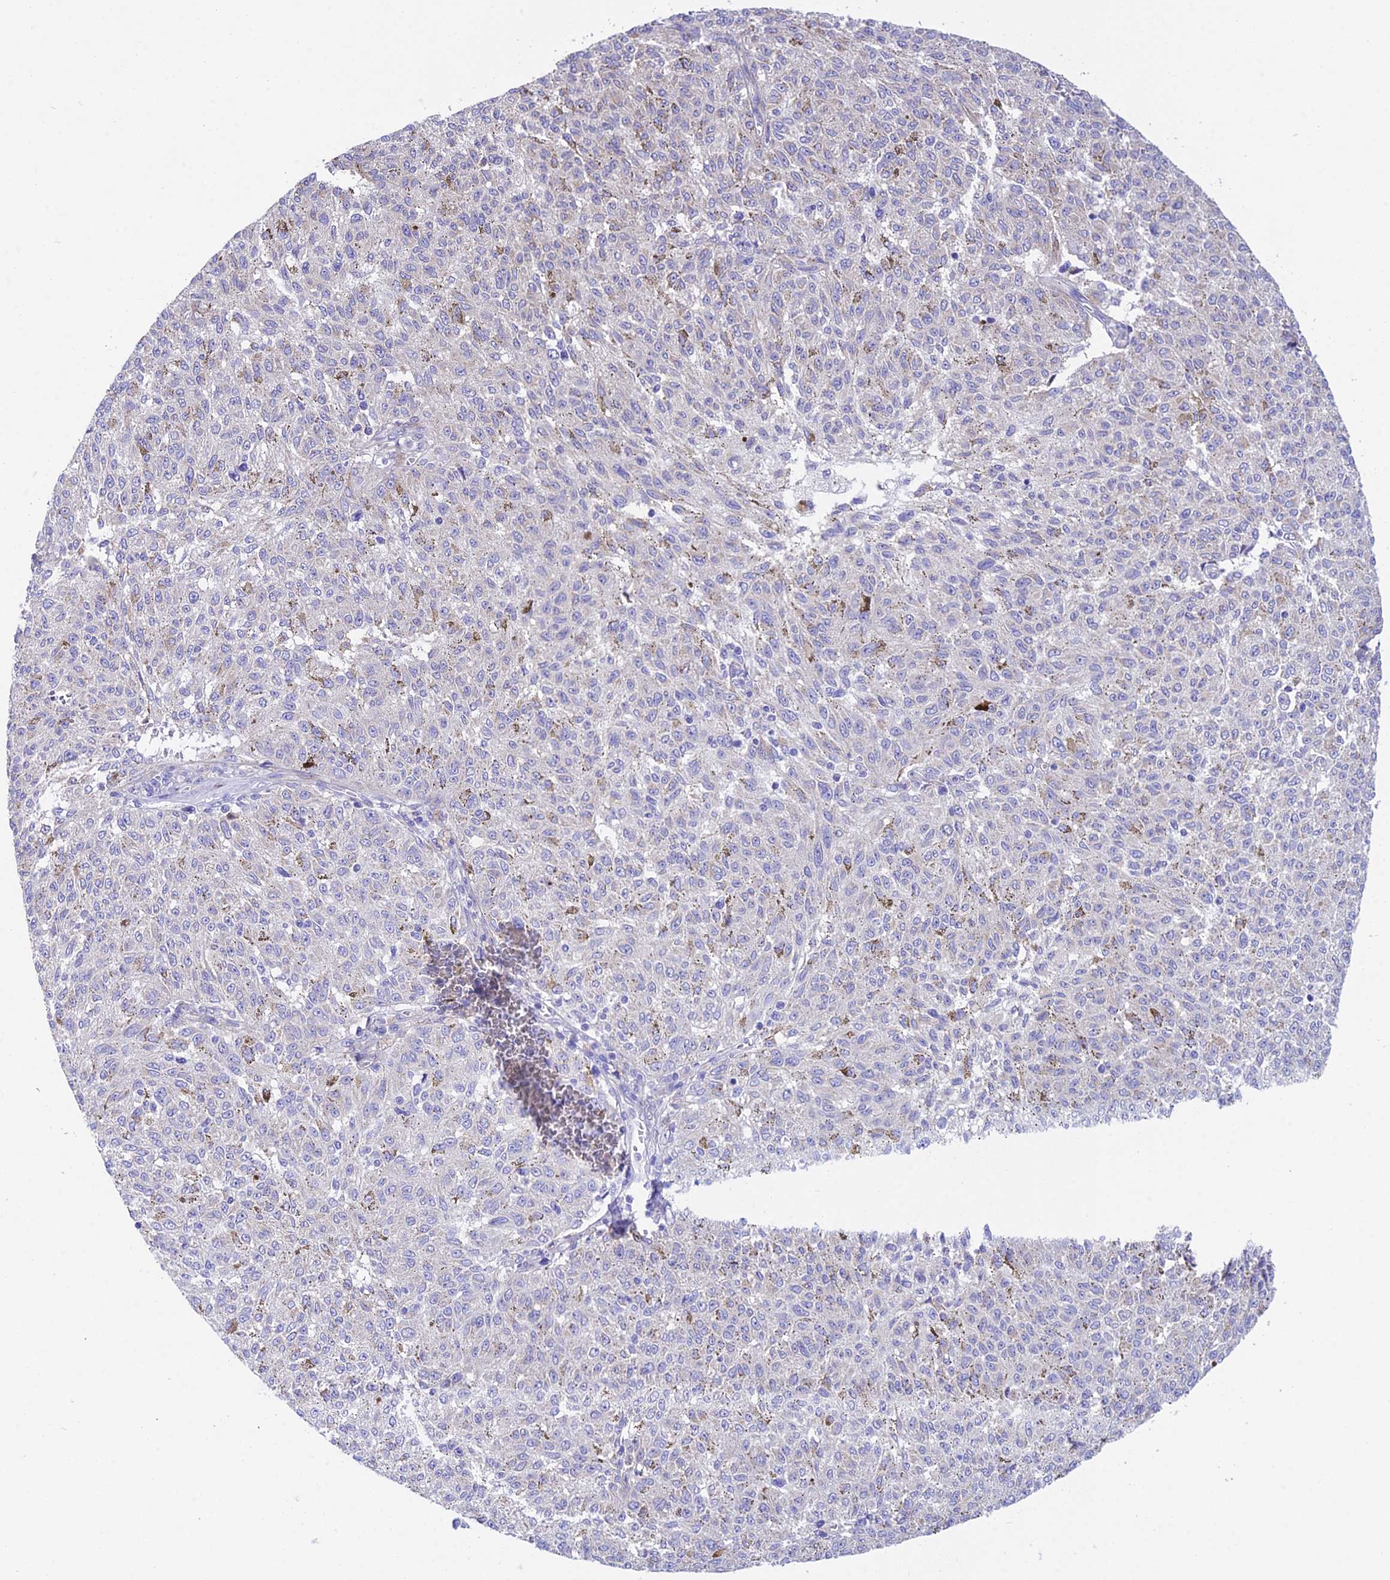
{"staining": {"intensity": "negative", "quantity": "none", "location": "none"}, "tissue": "melanoma", "cell_type": "Tumor cells", "image_type": "cancer", "snomed": [{"axis": "morphology", "description": "Malignant melanoma, NOS"}, {"axis": "topography", "description": "Skin"}], "caption": "This is a micrograph of immunohistochemistry staining of malignant melanoma, which shows no staining in tumor cells.", "gene": "TRIM43B", "patient": {"sex": "female", "age": 72}}